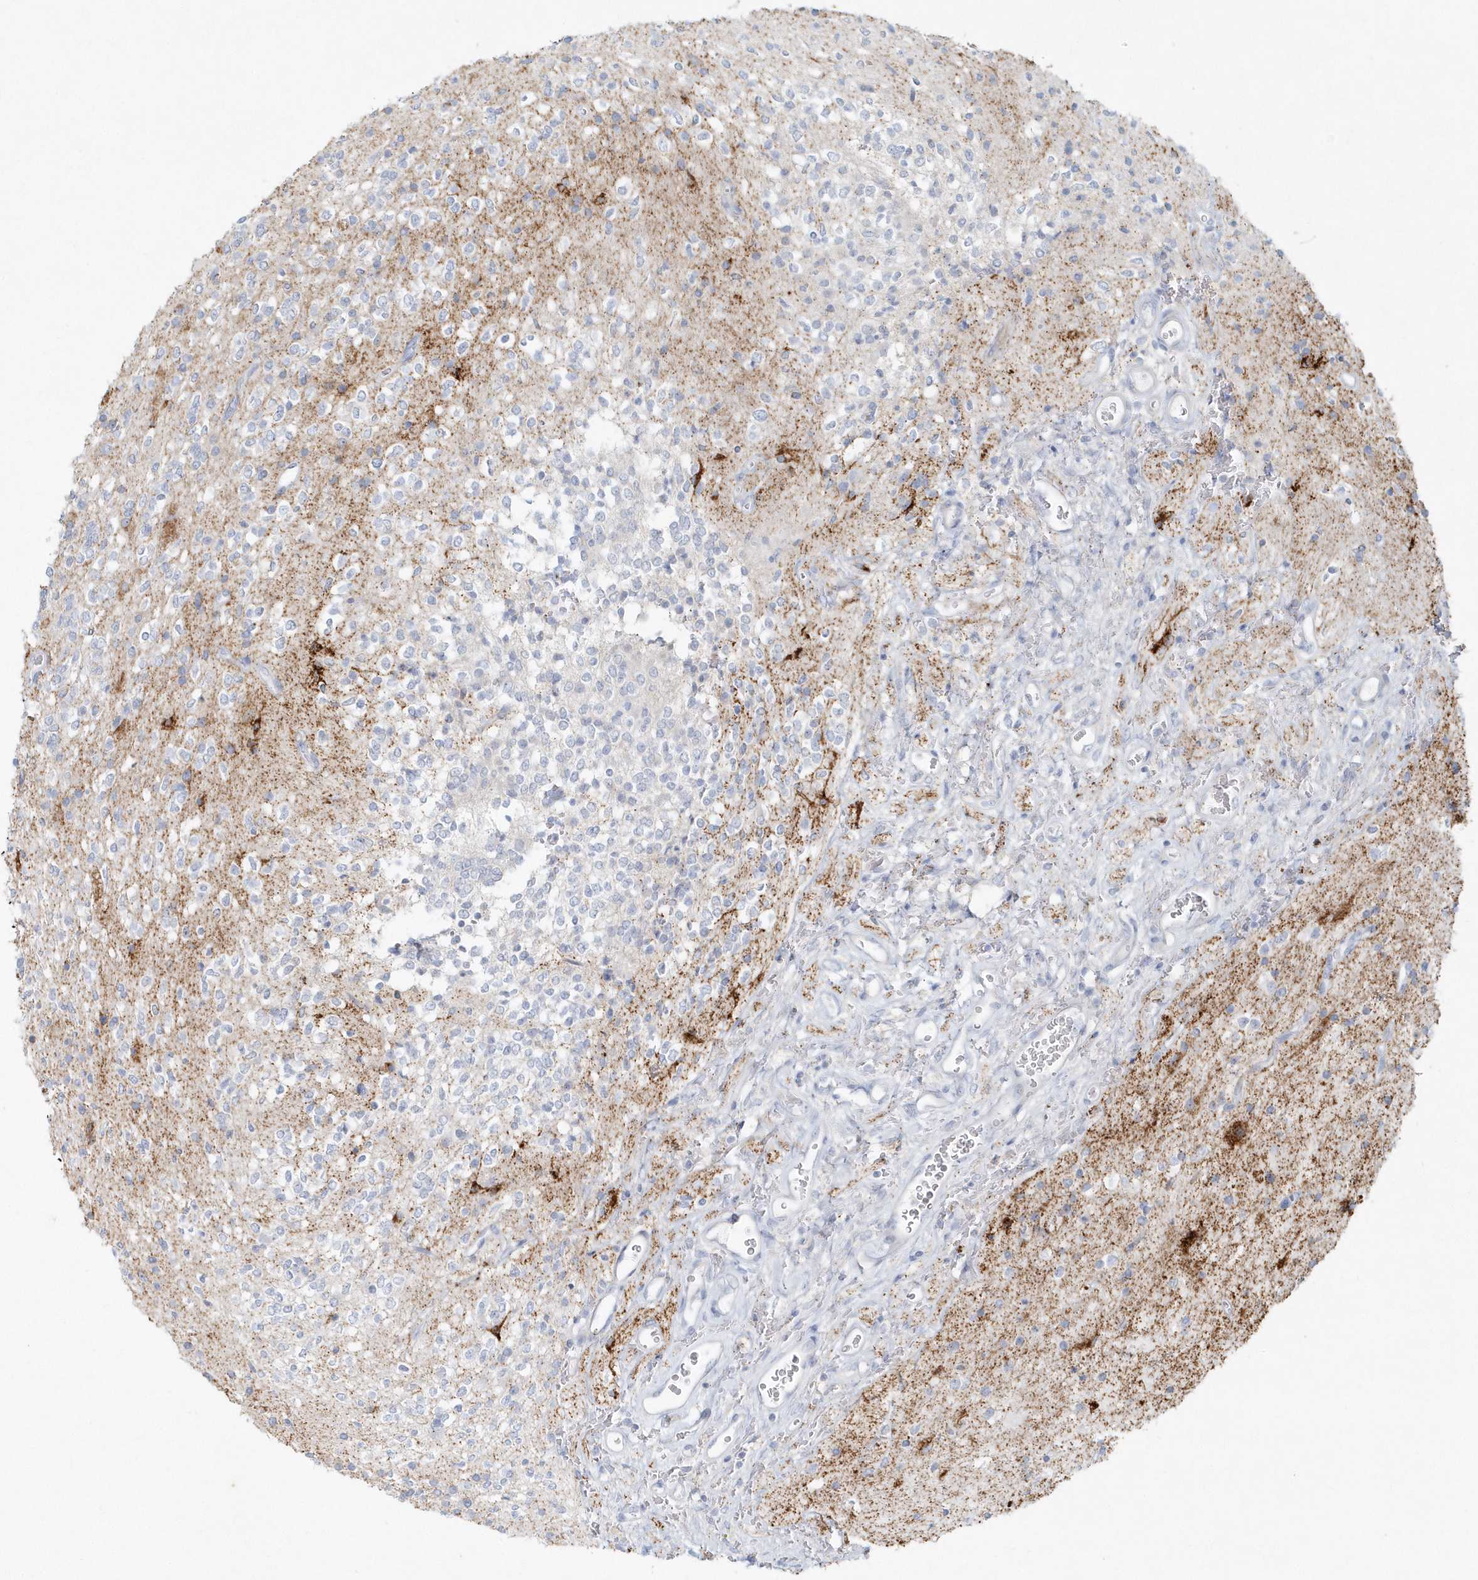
{"staining": {"intensity": "negative", "quantity": "none", "location": "none"}, "tissue": "glioma", "cell_type": "Tumor cells", "image_type": "cancer", "snomed": [{"axis": "morphology", "description": "Glioma, malignant, High grade"}, {"axis": "topography", "description": "Brain"}], "caption": "Tumor cells are negative for protein expression in human high-grade glioma (malignant). (DAB IHC visualized using brightfield microscopy, high magnification).", "gene": "DNAH1", "patient": {"sex": "male", "age": 34}}